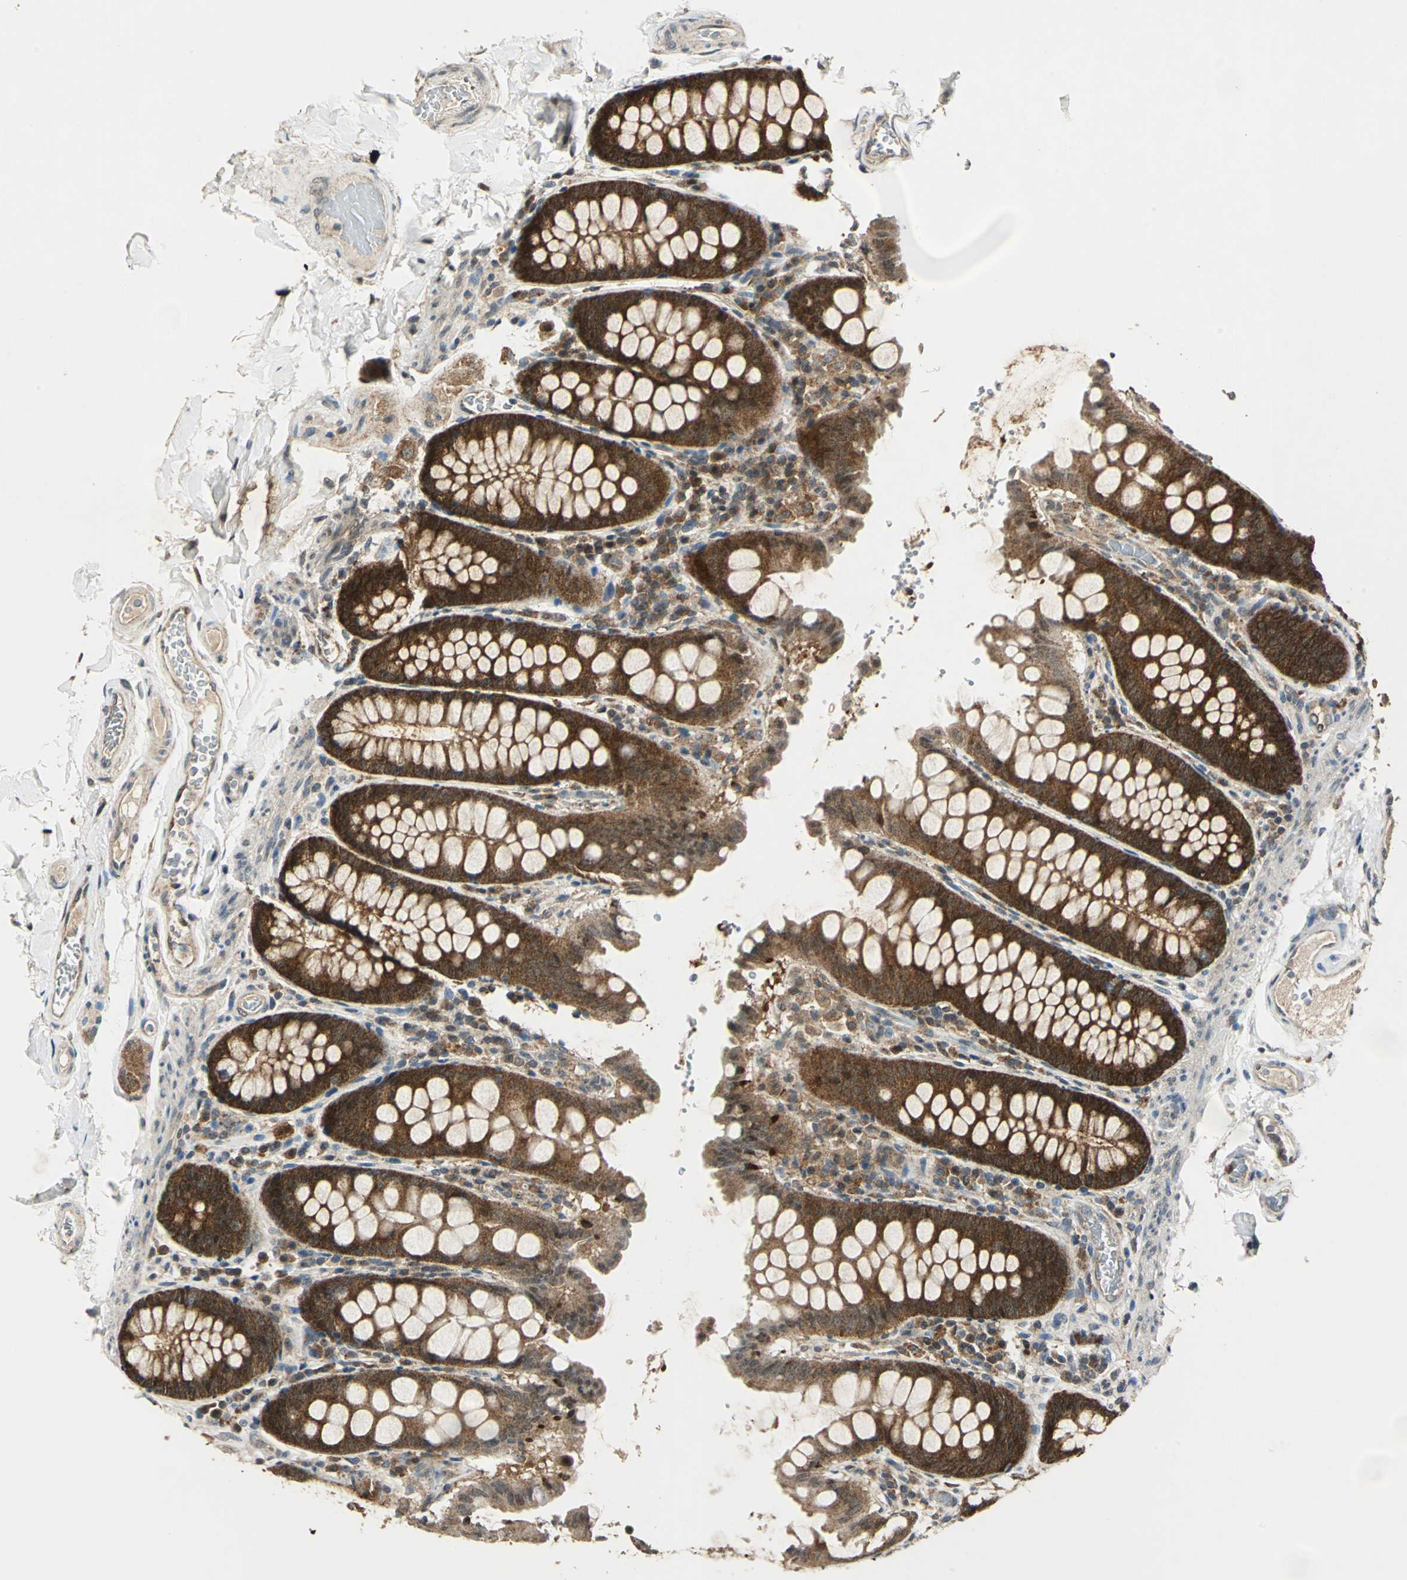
{"staining": {"intensity": "moderate", "quantity": ">75%", "location": "cytoplasmic/membranous"}, "tissue": "colon", "cell_type": "Endothelial cells", "image_type": "normal", "snomed": [{"axis": "morphology", "description": "Normal tissue, NOS"}, {"axis": "topography", "description": "Colon"}], "caption": "This is an image of immunohistochemistry staining of normal colon, which shows moderate positivity in the cytoplasmic/membranous of endothelial cells.", "gene": "AHSA1", "patient": {"sex": "female", "age": 61}}